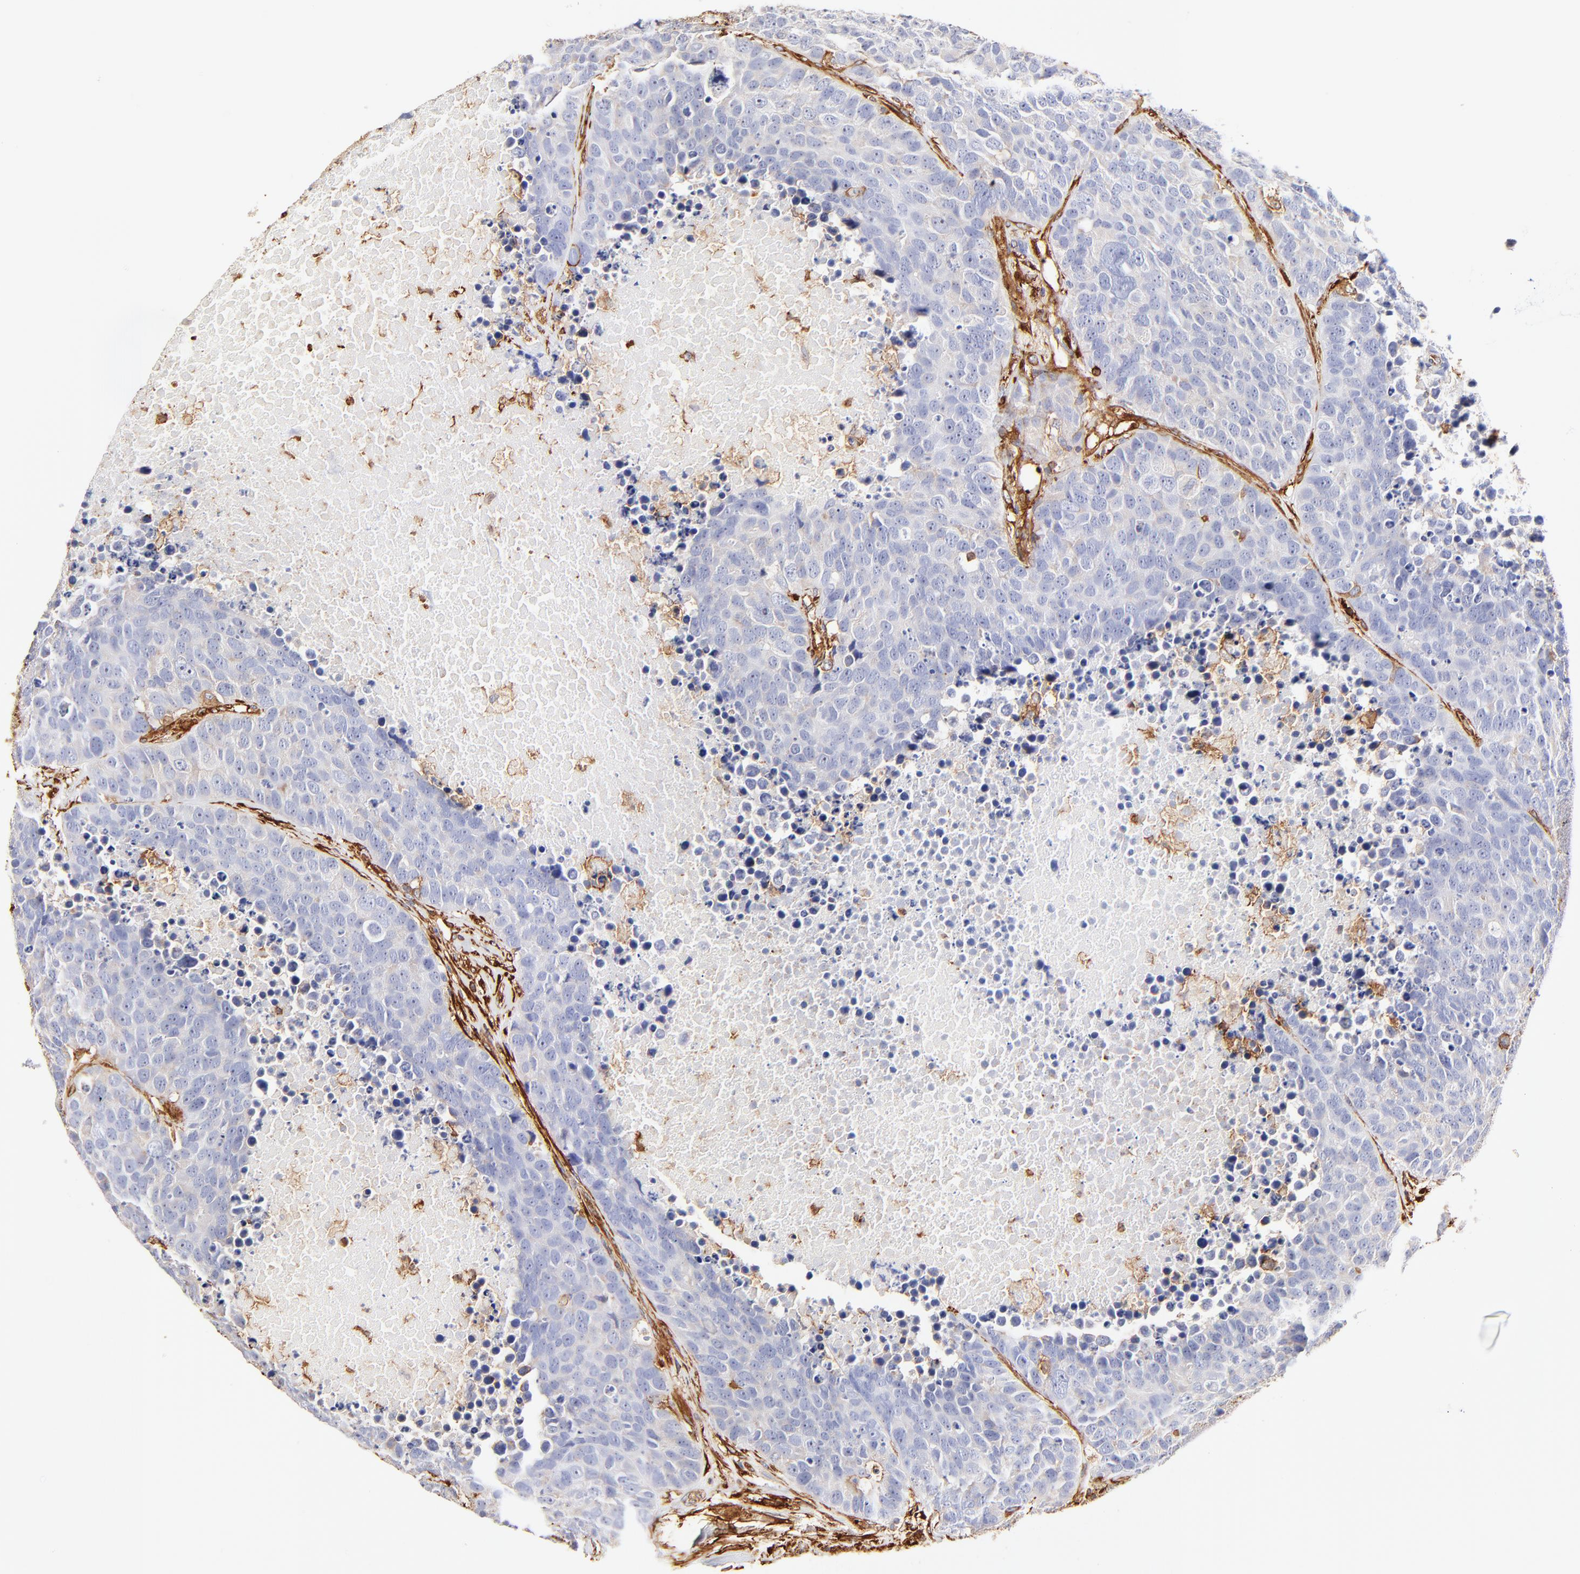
{"staining": {"intensity": "negative", "quantity": "none", "location": "none"}, "tissue": "carcinoid", "cell_type": "Tumor cells", "image_type": "cancer", "snomed": [{"axis": "morphology", "description": "Carcinoid, malignant, NOS"}, {"axis": "topography", "description": "Lung"}], "caption": "Tumor cells are negative for brown protein staining in carcinoid.", "gene": "FLNA", "patient": {"sex": "male", "age": 60}}